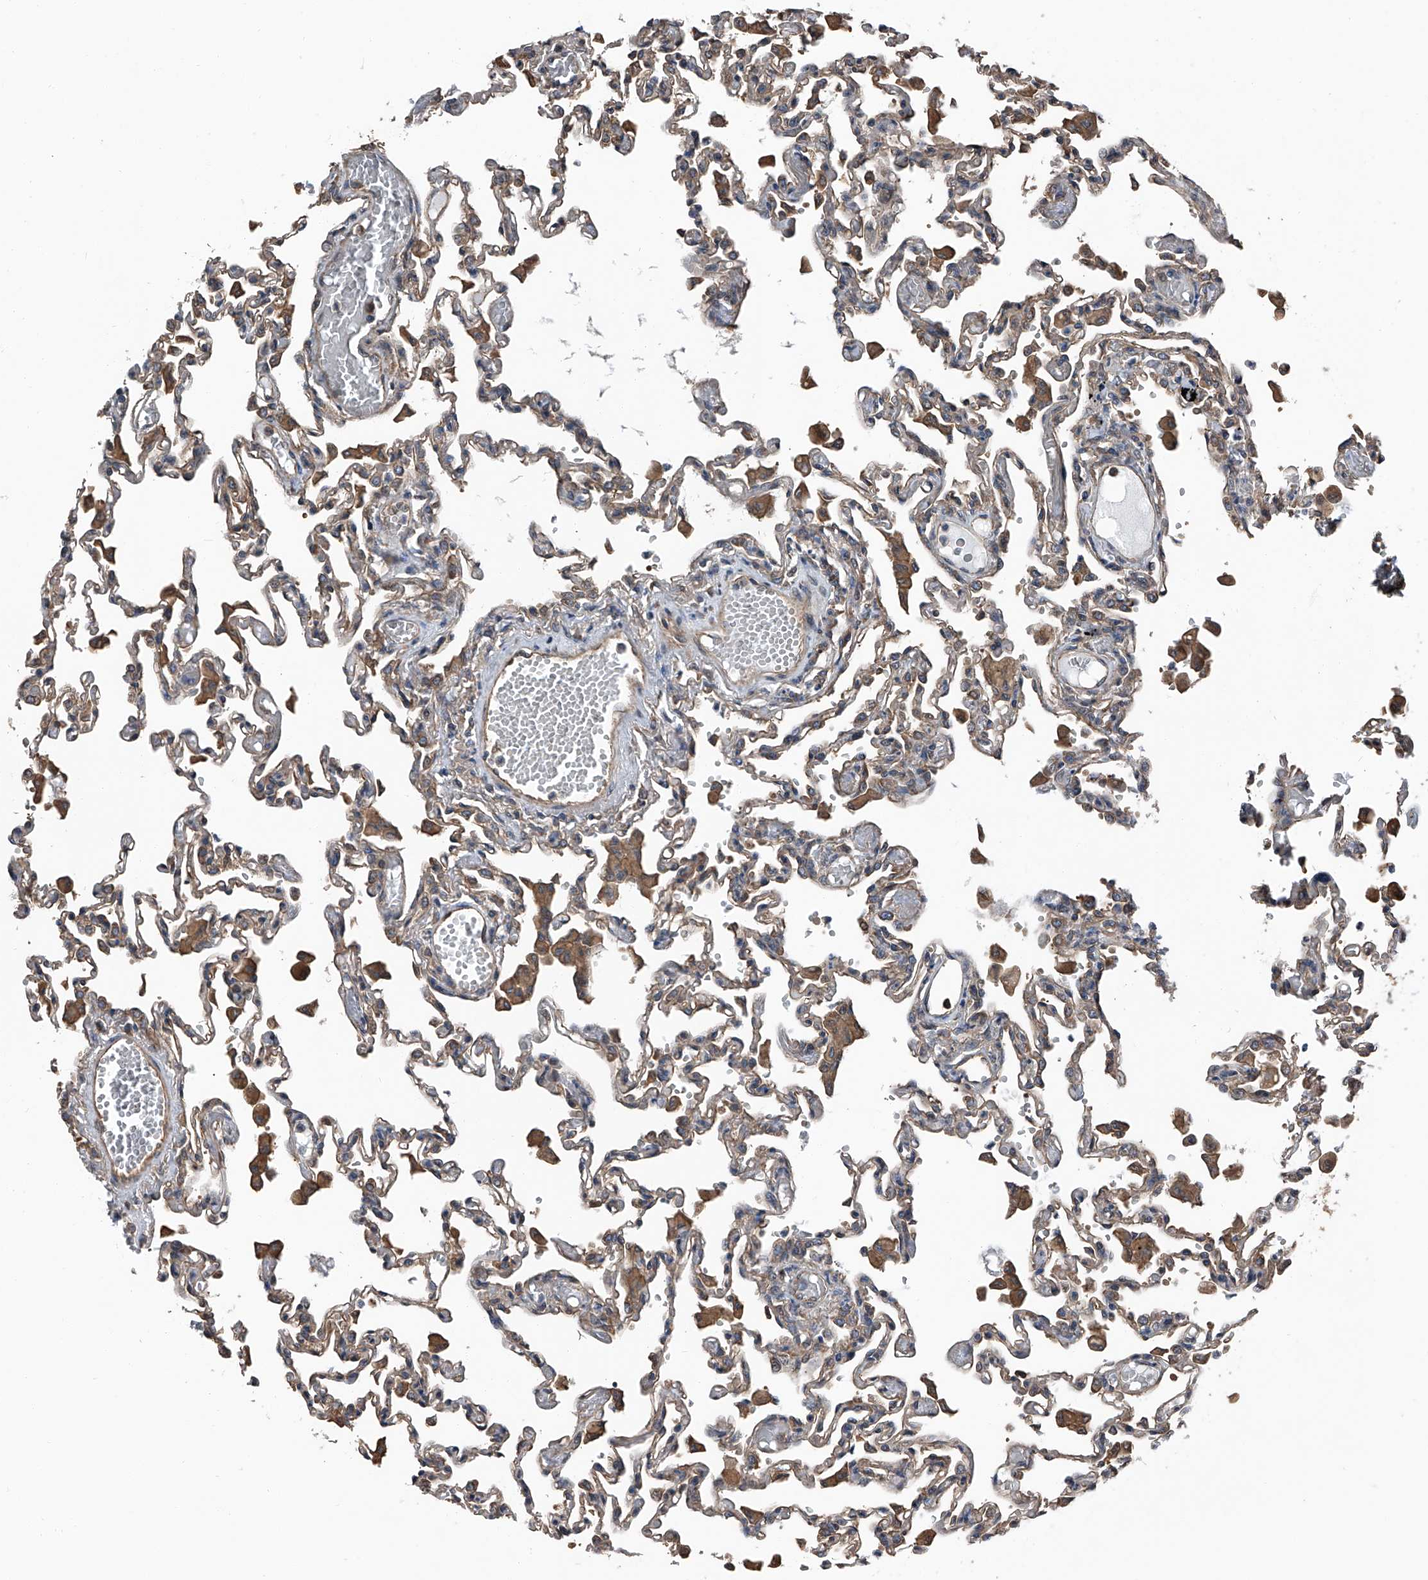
{"staining": {"intensity": "weak", "quantity": "25%-75%", "location": "cytoplasmic/membranous"}, "tissue": "lung", "cell_type": "Alveolar cells", "image_type": "normal", "snomed": [{"axis": "morphology", "description": "Normal tissue, NOS"}, {"axis": "topography", "description": "Bronchus"}, {"axis": "topography", "description": "Lung"}], "caption": "Alveolar cells reveal low levels of weak cytoplasmic/membranous positivity in about 25%-75% of cells in benign lung. Ihc stains the protein of interest in brown and the nuclei are stained blue.", "gene": "KCNJ2", "patient": {"sex": "female", "age": 49}}